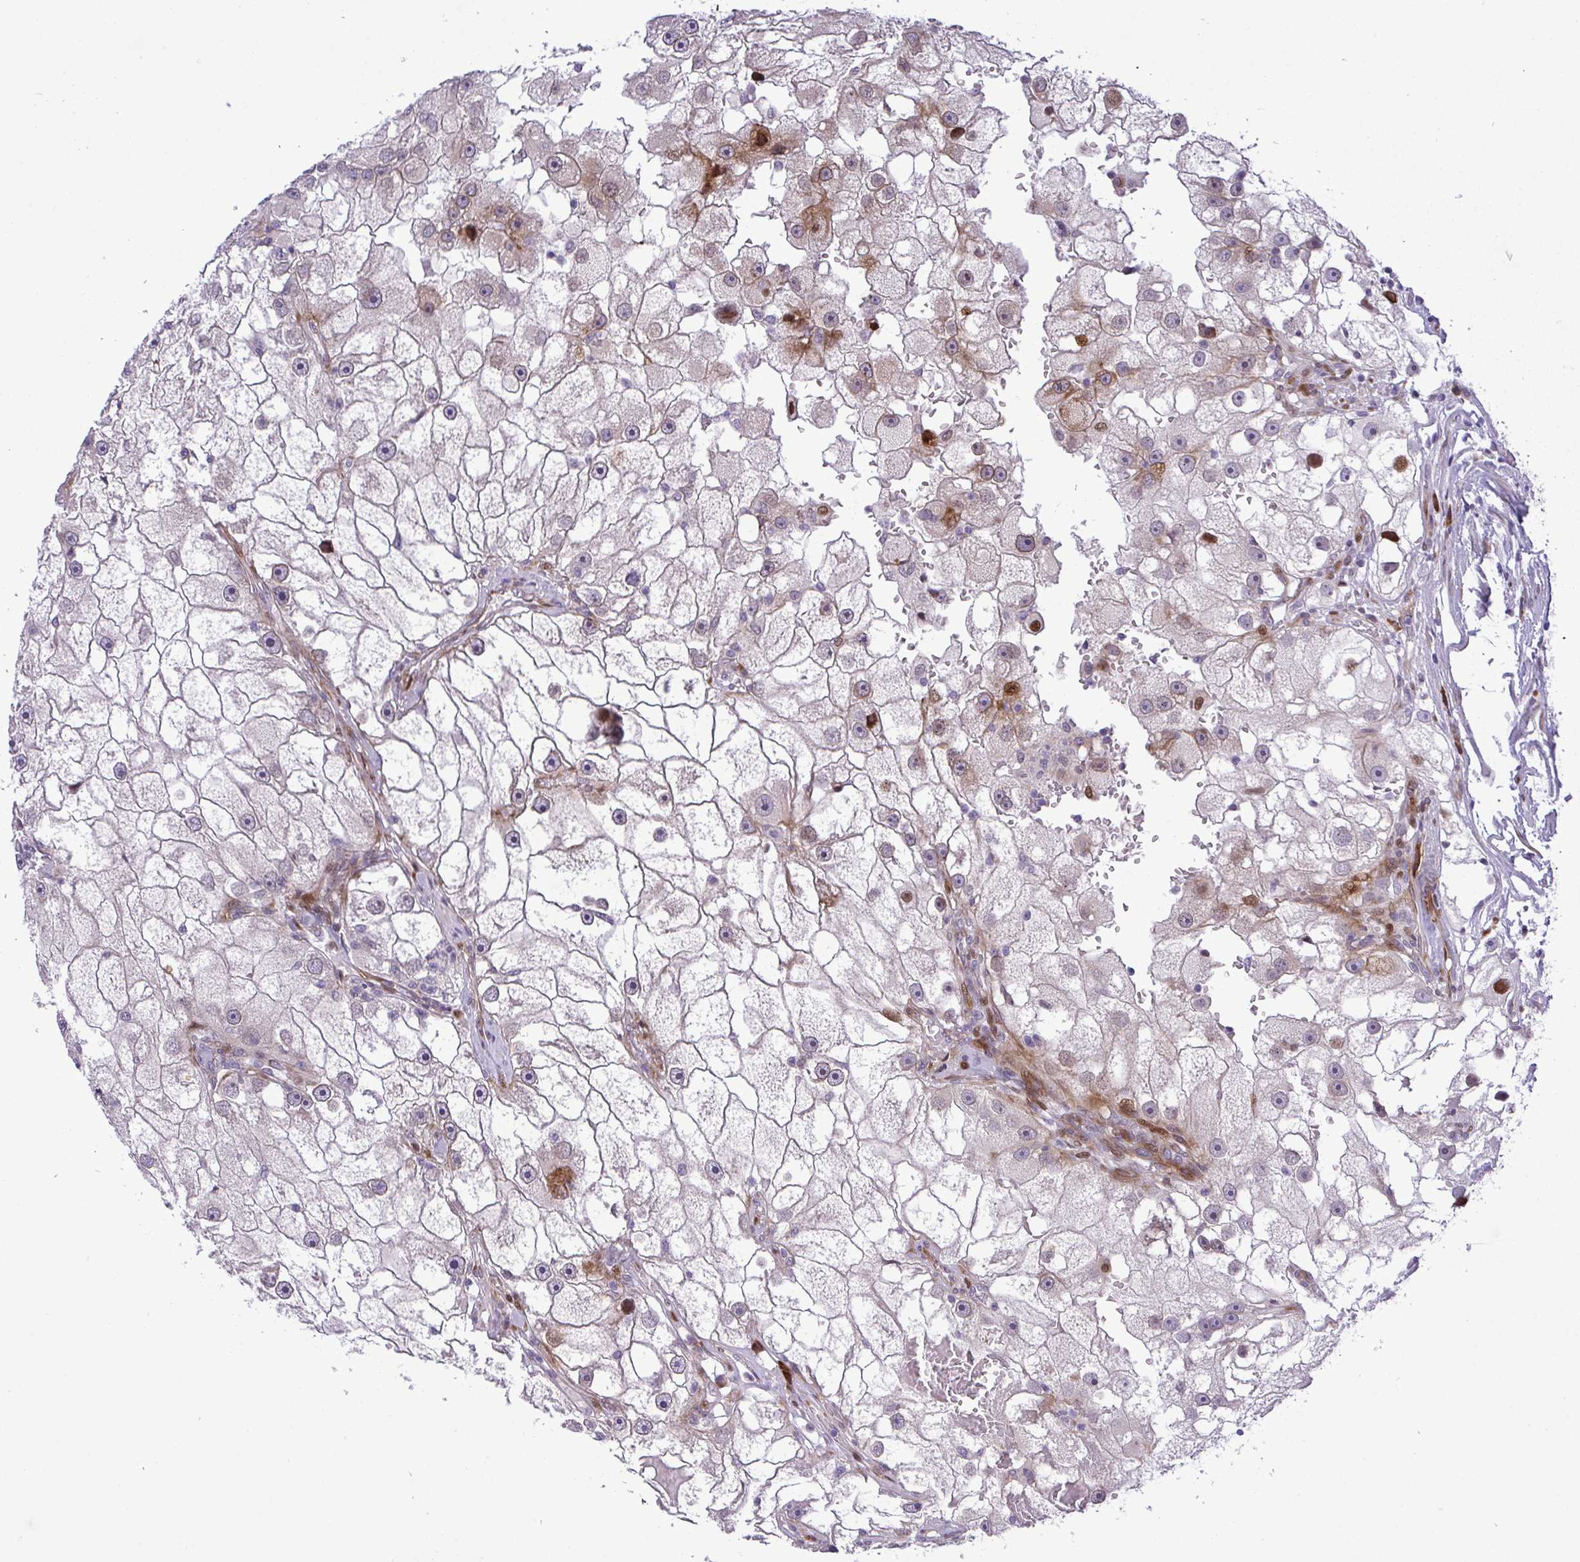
{"staining": {"intensity": "moderate", "quantity": "<25%", "location": "cytoplasmic/membranous,nuclear"}, "tissue": "renal cancer", "cell_type": "Tumor cells", "image_type": "cancer", "snomed": [{"axis": "morphology", "description": "Adenocarcinoma, NOS"}, {"axis": "topography", "description": "Kidney"}], "caption": "The histopathology image demonstrates a brown stain indicating the presence of a protein in the cytoplasmic/membranous and nuclear of tumor cells in renal adenocarcinoma.", "gene": "CASTOR2", "patient": {"sex": "male", "age": 63}}